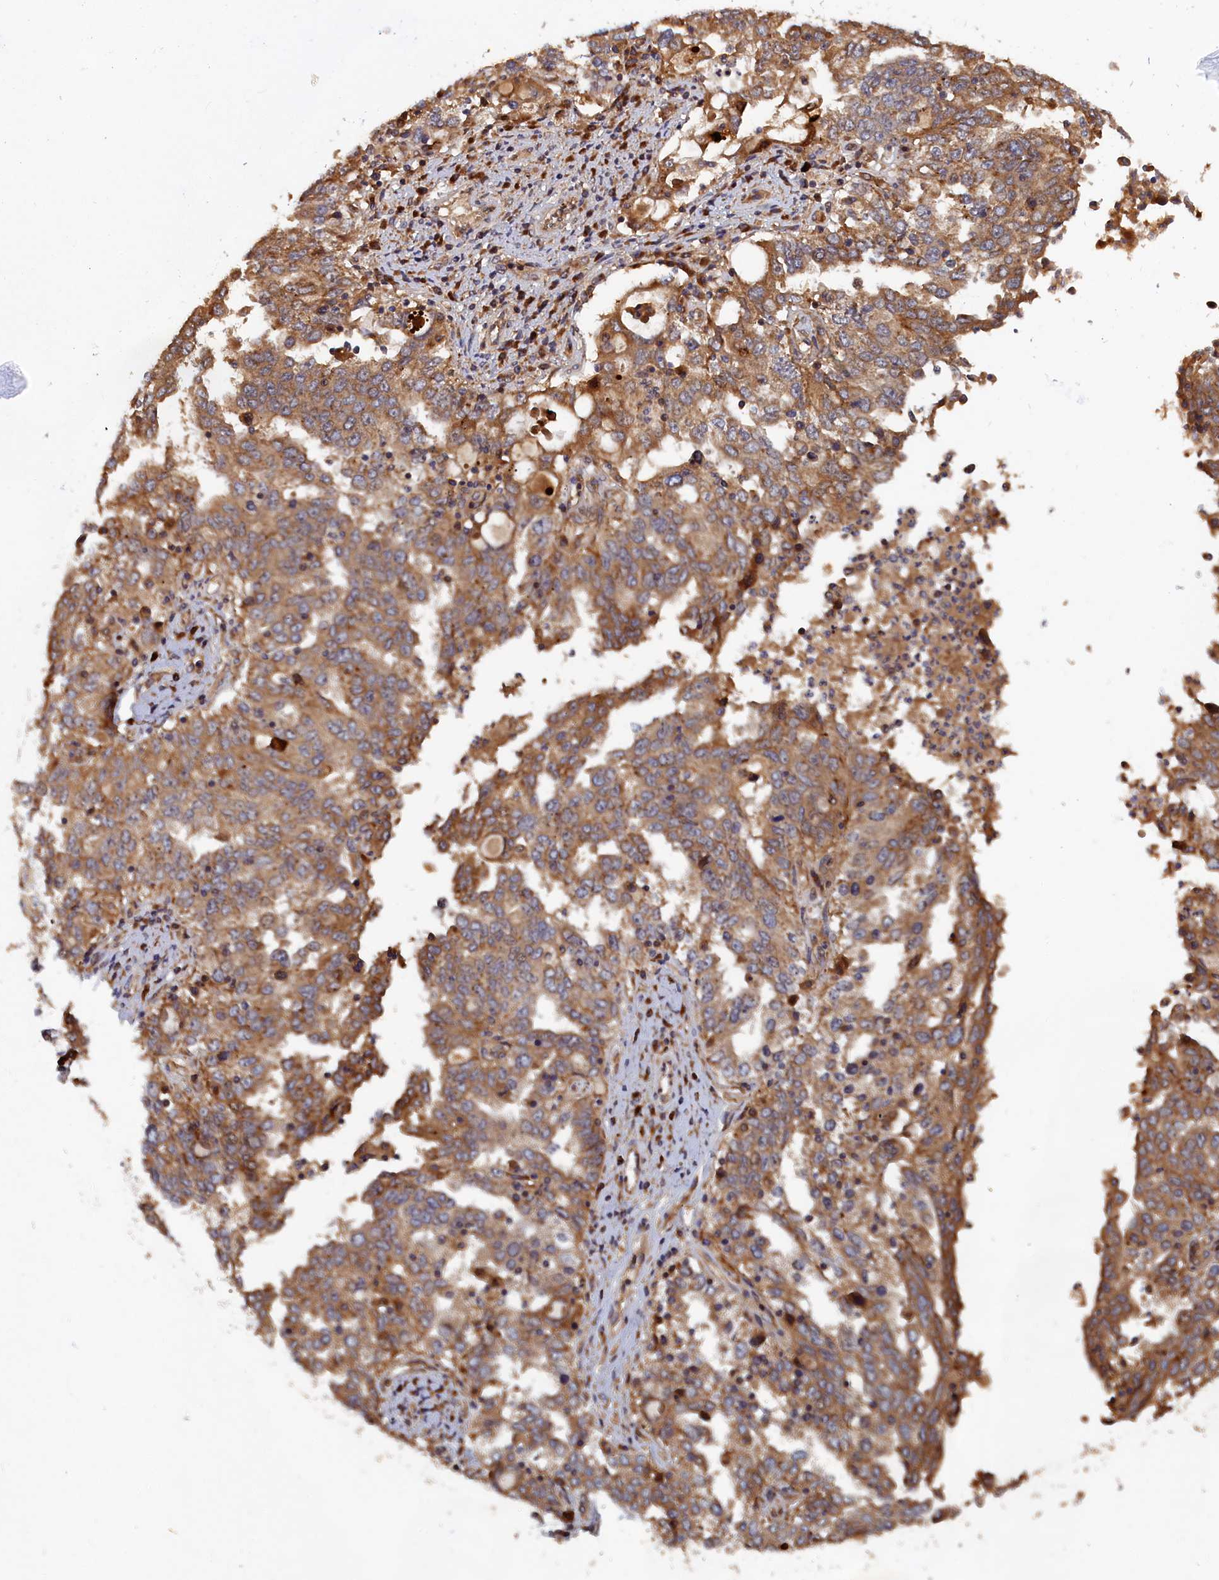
{"staining": {"intensity": "moderate", "quantity": ">75%", "location": "cytoplasmic/membranous"}, "tissue": "ovarian cancer", "cell_type": "Tumor cells", "image_type": "cancer", "snomed": [{"axis": "morphology", "description": "Carcinoma, endometroid"}, {"axis": "topography", "description": "Ovary"}], "caption": "Endometroid carcinoma (ovarian) stained for a protein displays moderate cytoplasmic/membranous positivity in tumor cells.", "gene": "TRAPPC2L", "patient": {"sex": "female", "age": 62}}